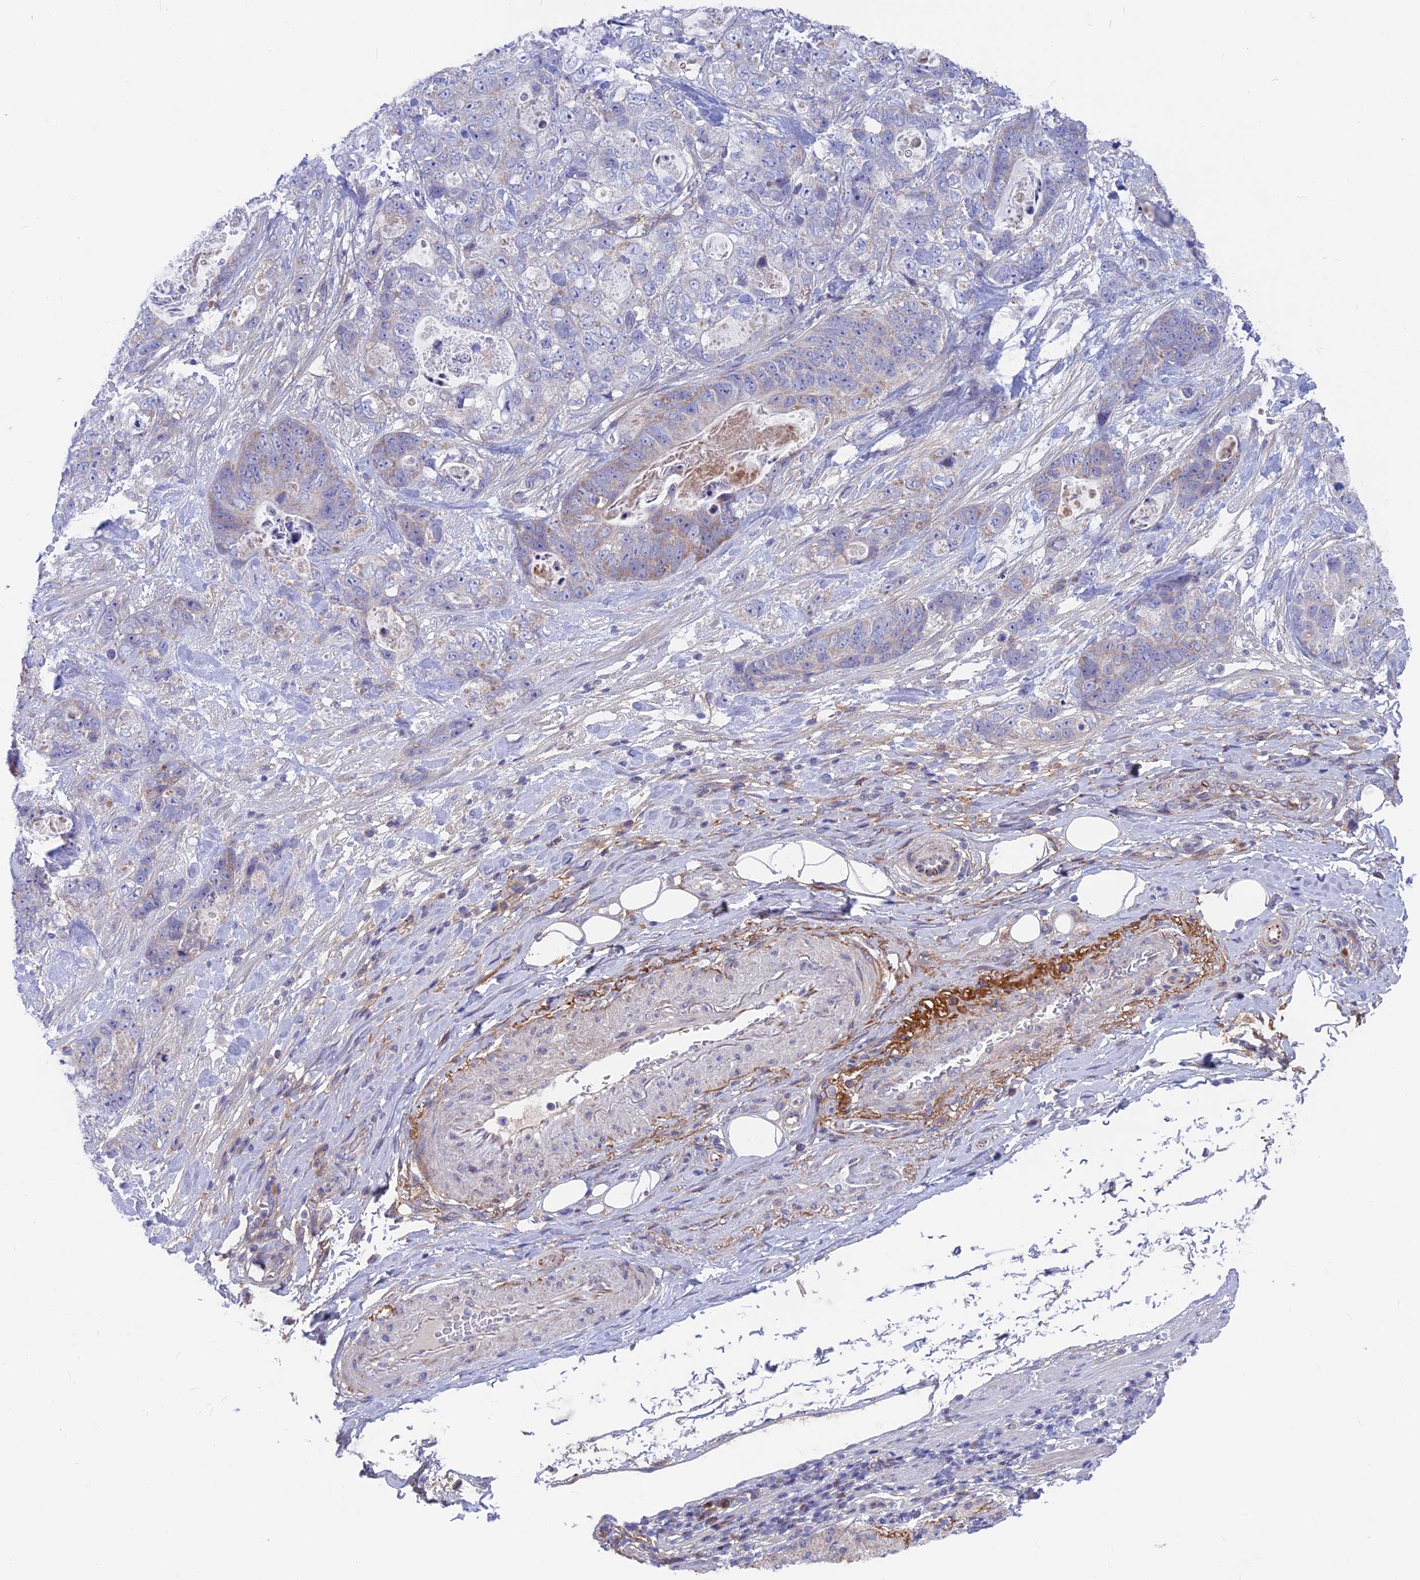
{"staining": {"intensity": "weak", "quantity": "<25%", "location": "cytoplasmic/membranous"}, "tissue": "stomach cancer", "cell_type": "Tumor cells", "image_type": "cancer", "snomed": [{"axis": "morphology", "description": "Normal tissue, NOS"}, {"axis": "morphology", "description": "Adenocarcinoma, NOS"}, {"axis": "topography", "description": "Stomach"}], "caption": "Adenocarcinoma (stomach) stained for a protein using immunohistochemistry (IHC) reveals no positivity tumor cells.", "gene": "PLAC9", "patient": {"sex": "female", "age": 89}}